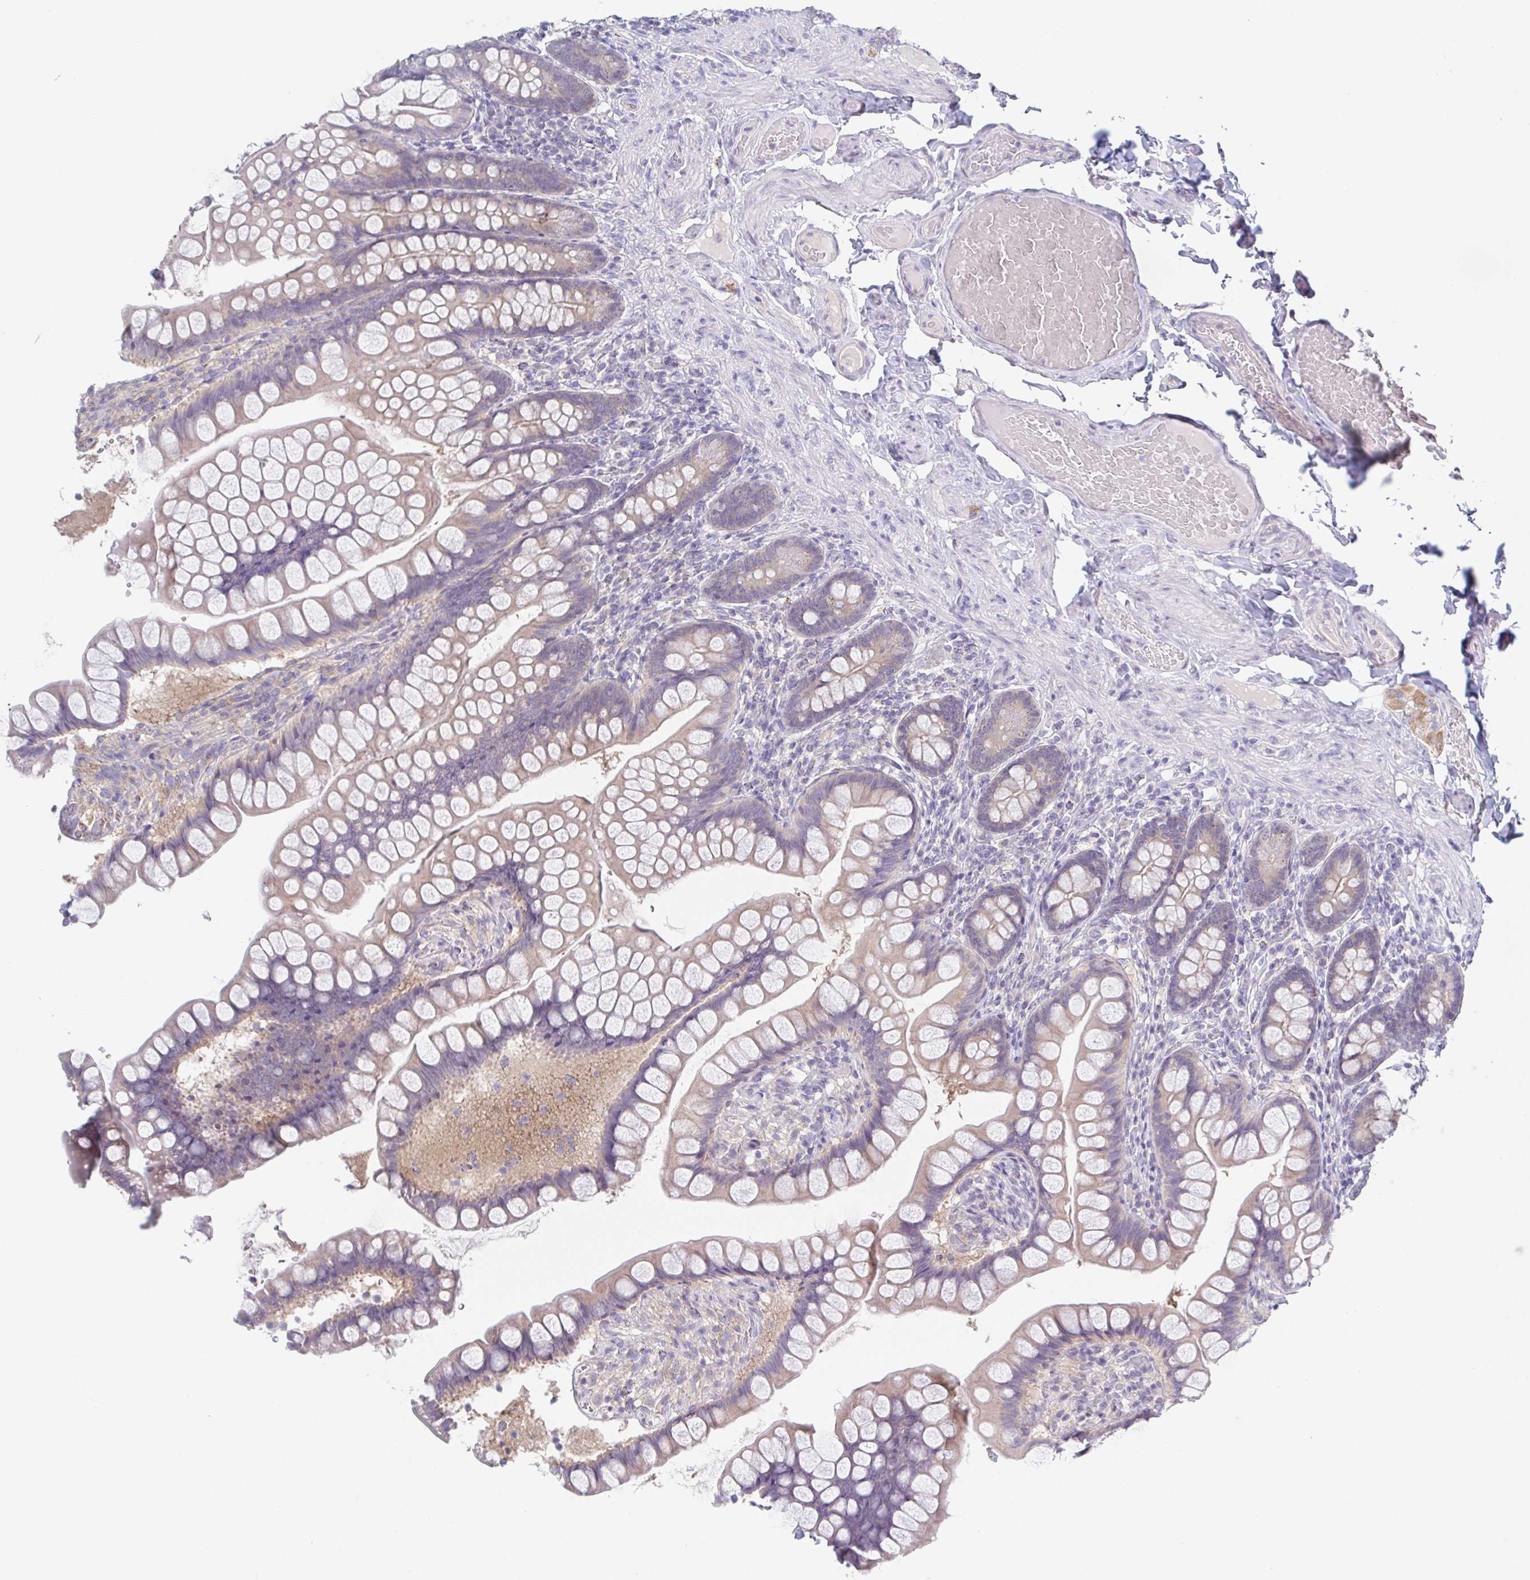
{"staining": {"intensity": "weak", "quantity": ">75%", "location": "cytoplasmic/membranous"}, "tissue": "small intestine", "cell_type": "Glandular cells", "image_type": "normal", "snomed": [{"axis": "morphology", "description": "Normal tissue, NOS"}, {"axis": "topography", "description": "Small intestine"}], "caption": "Immunohistochemistry (DAB) staining of benign small intestine exhibits weak cytoplasmic/membranous protein positivity in approximately >75% of glandular cells.", "gene": "HTR2A", "patient": {"sex": "male", "age": 70}}